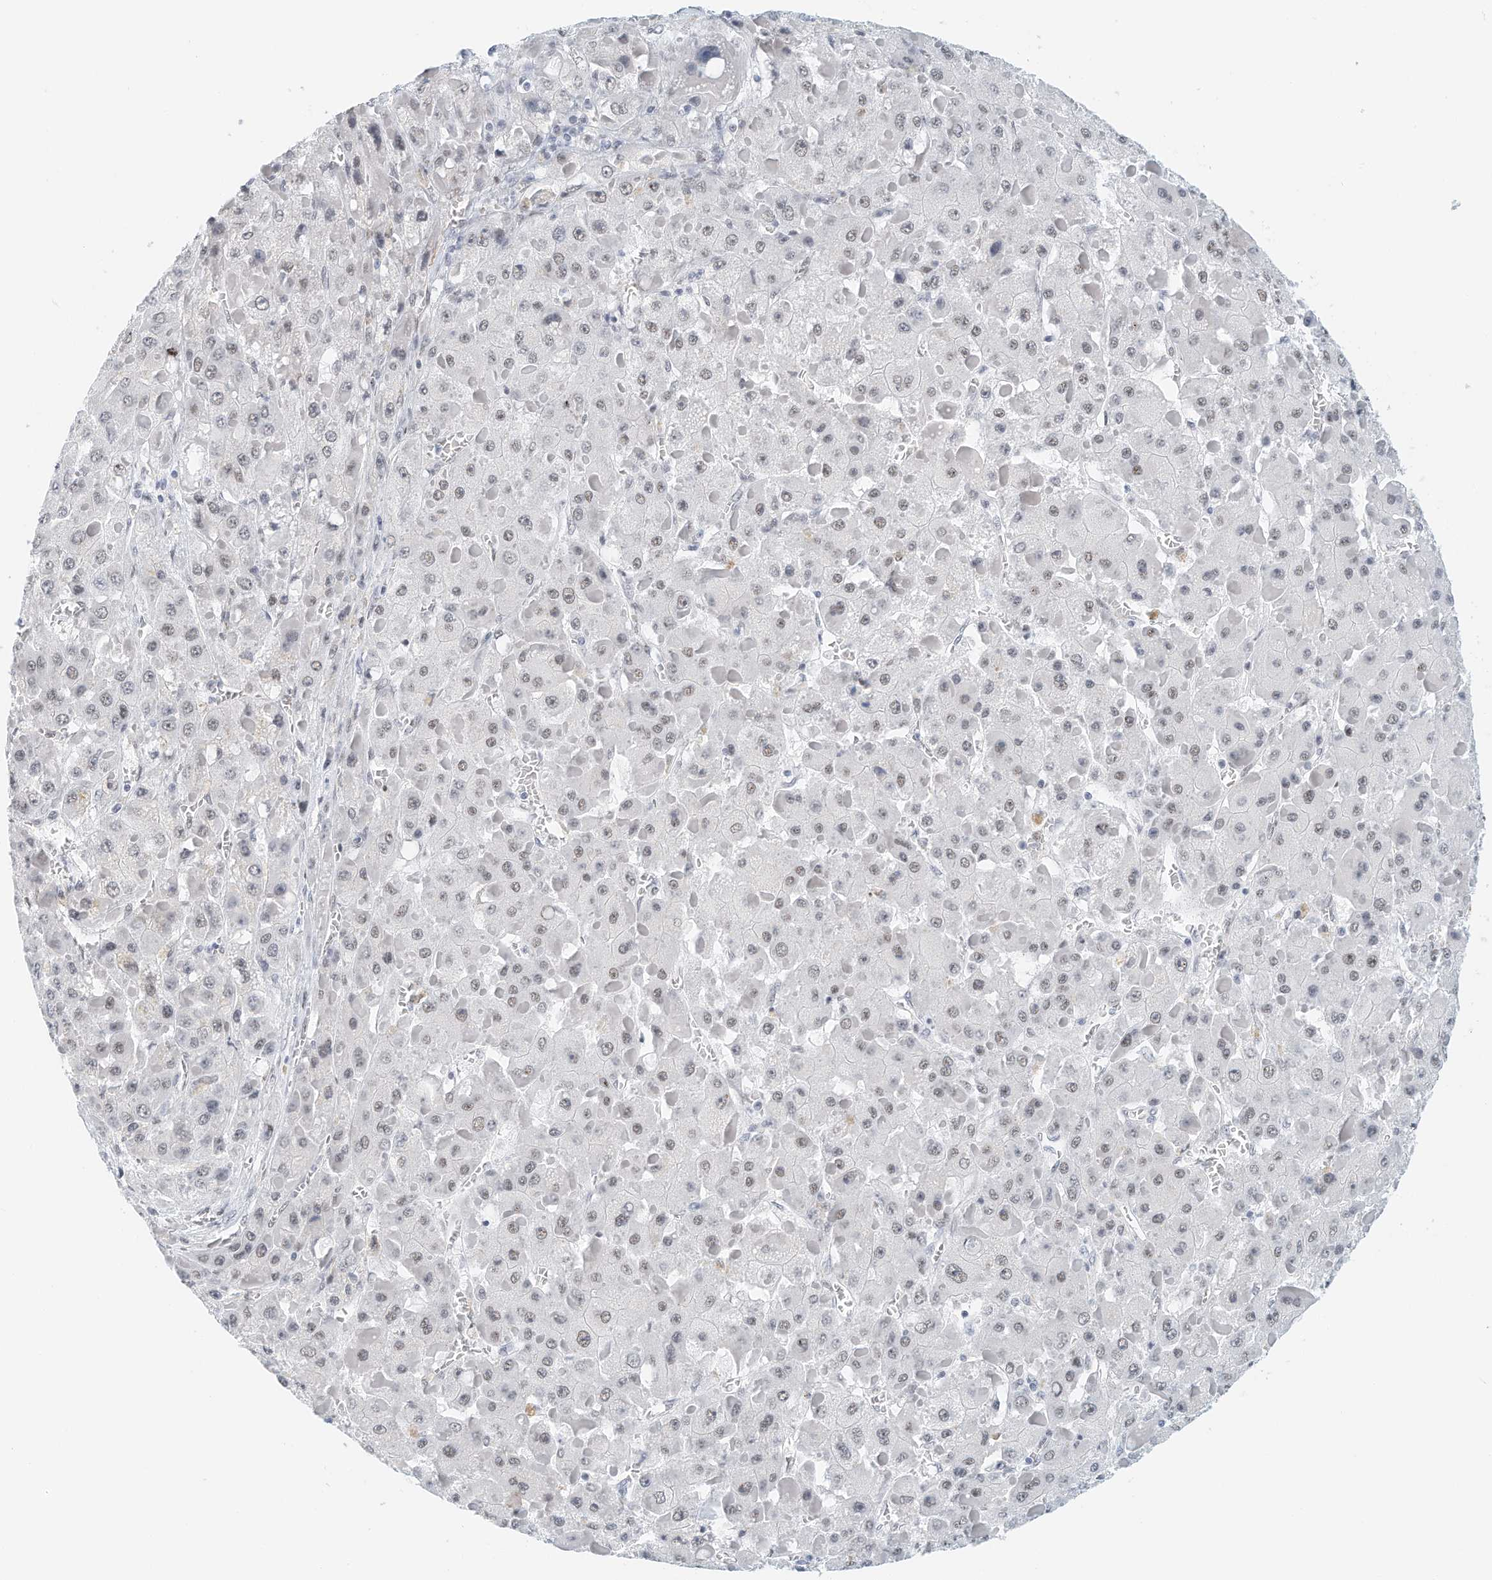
{"staining": {"intensity": "negative", "quantity": "none", "location": "none"}, "tissue": "liver cancer", "cell_type": "Tumor cells", "image_type": "cancer", "snomed": [{"axis": "morphology", "description": "Carcinoma, Hepatocellular, NOS"}, {"axis": "topography", "description": "Liver"}], "caption": "A high-resolution photomicrograph shows immunohistochemistry staining of liver hepatocellular carcinoma, which reveals no significant positivity in tumor cells. (DAB (3,3'-diaminobenzidine) immunohistochemistry (IHC) with hematoxylin counter stain).", "gene": "ARHGAP28", "patient": {"sex": "female", "age": 73}}